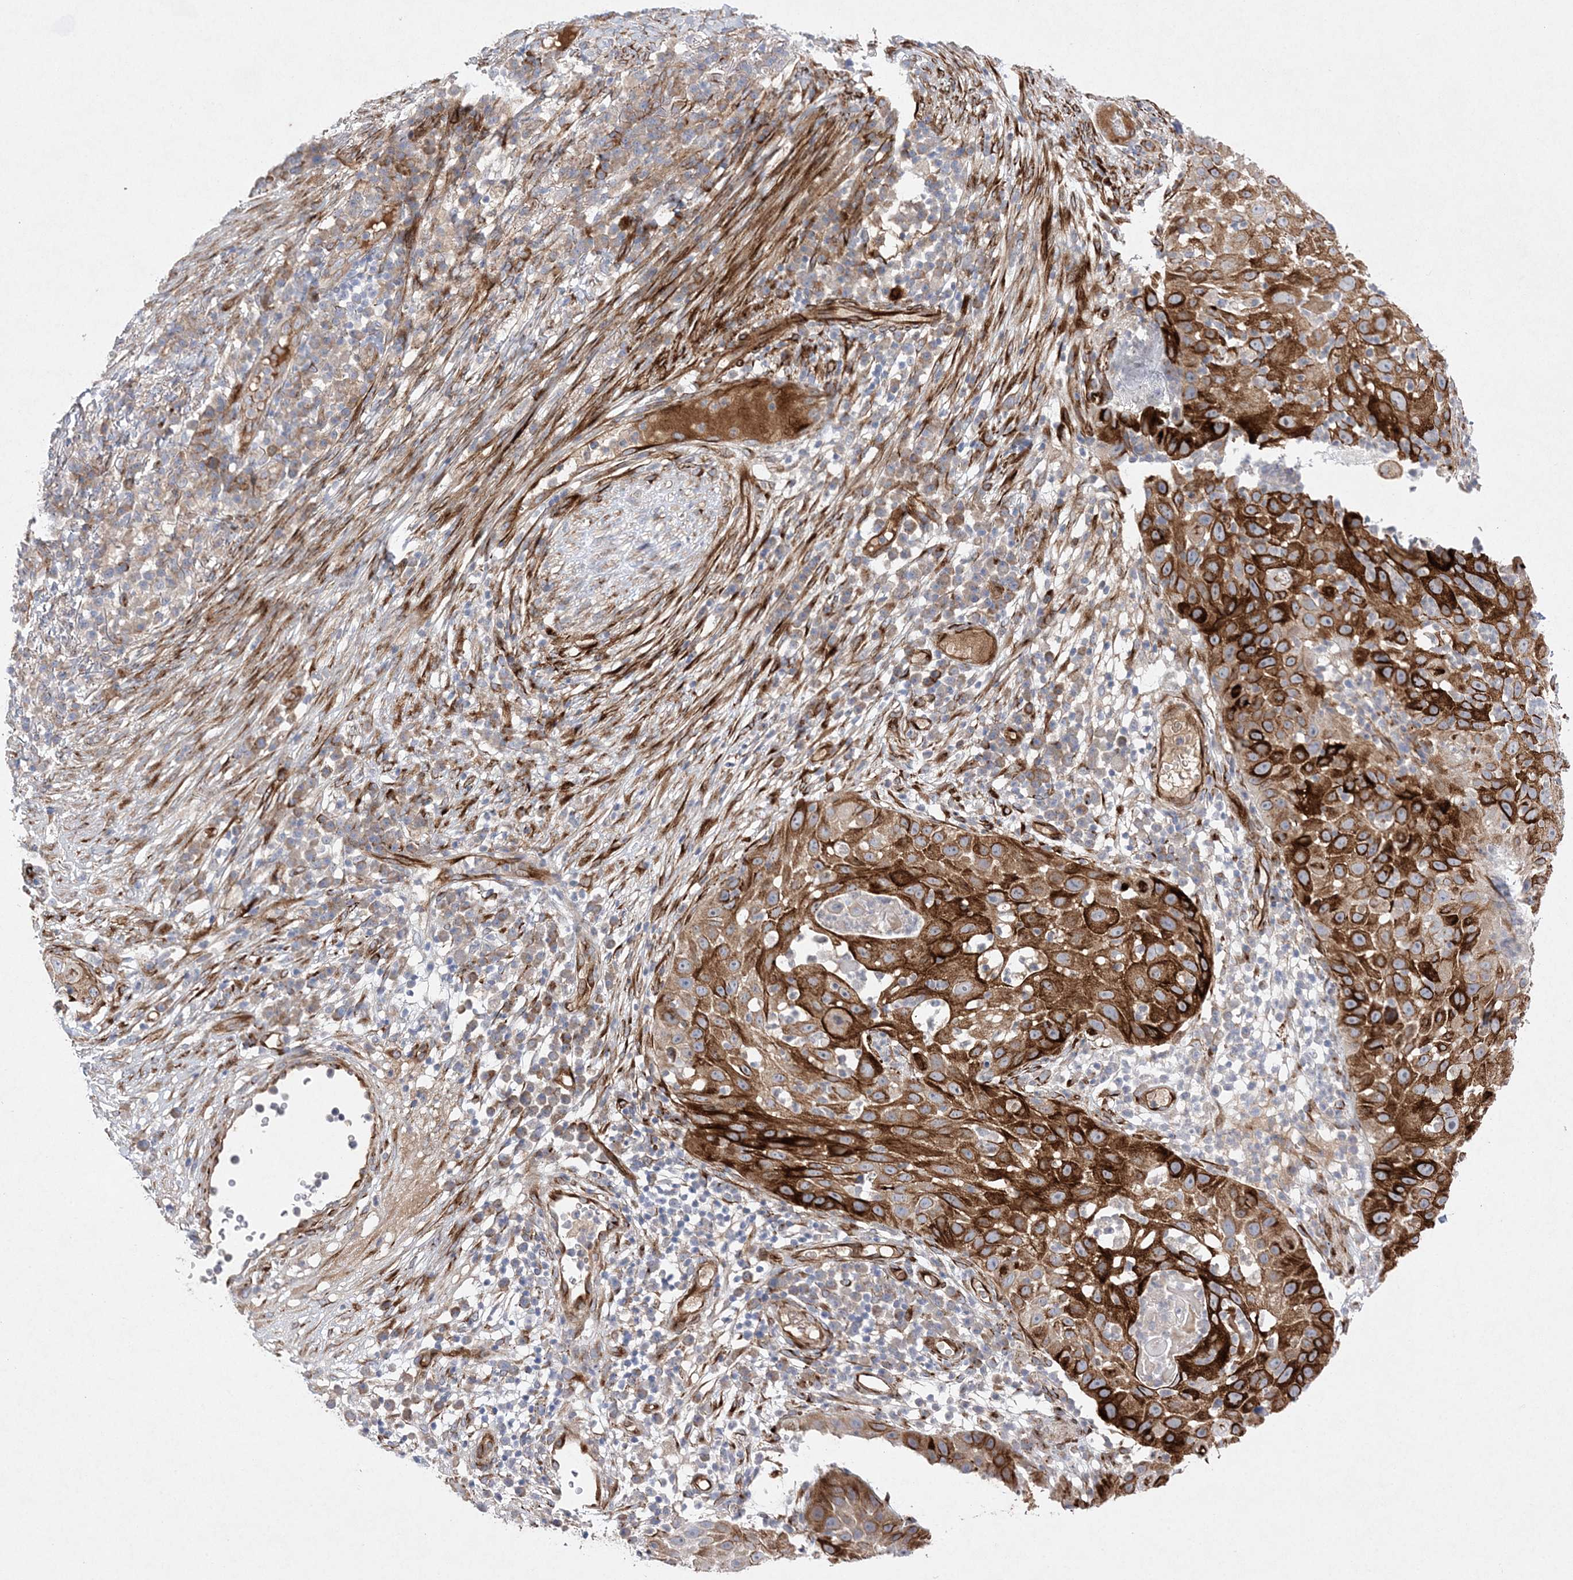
{"staining": {"intensity": "strong", "quantity": ">75%", "location": "cytoplasmic/membranous"}, "tissue": "skin cancer", "cell_type": "Tumor cells", "image_type": "cancer", "snomed": [{"axis": "morphology", "description": "Squamous cell carcinoma, NOS"}, {"axis": "topography", "description": "Skin"}], "caption": "Protein expression analysis of human skin cancer (squamous cell carcinoma) reveals strong cytoplasmic/membranous staining in about >75% of tumor cells. Nuclei are stained in blue.", "gene": "TMEM132B", "patient": {"sex": "female", "age": 44}}